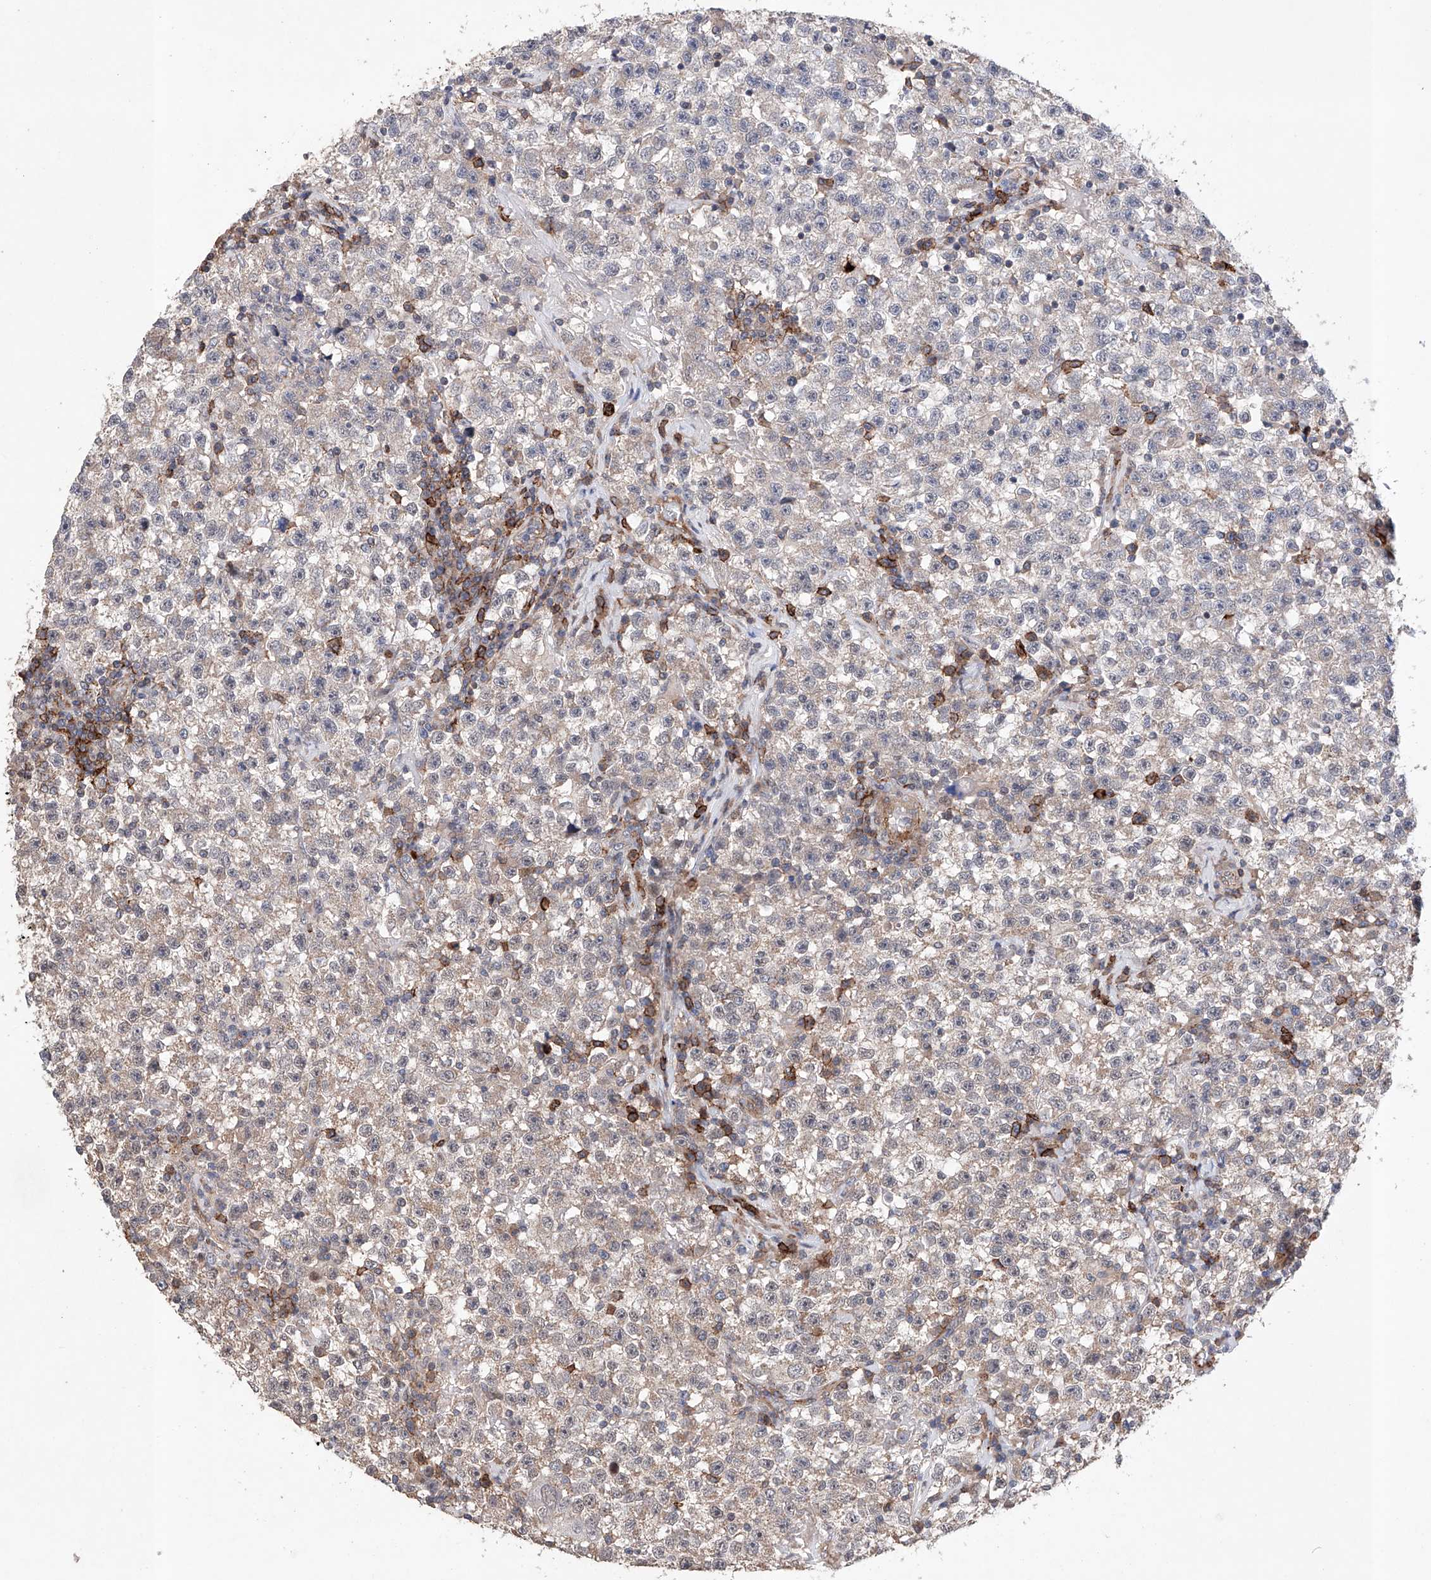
{"staining": {"intensity": "weak", "quantity": ">75%", "location": "cytoplasmic/membranous"}, "tissue": "testis cancer", "cell_type": "Tumor cells", "image_type": "cancer", "snomed": [{"axis": "morphology", "description": "Seminoma, NOS"}, {"axis": "topography", "description": "Testis"}], "caption": "Immunohistochemistry photomicrograph of human testis cancer (seminoma) stained for a protein (brown), which demonstrates low levels of weak cytoplasmic/membranous staining in approximately >75% of tumor cells.", "gene": "AFG1L", "patient": {"sex": "male", "age": 22}}